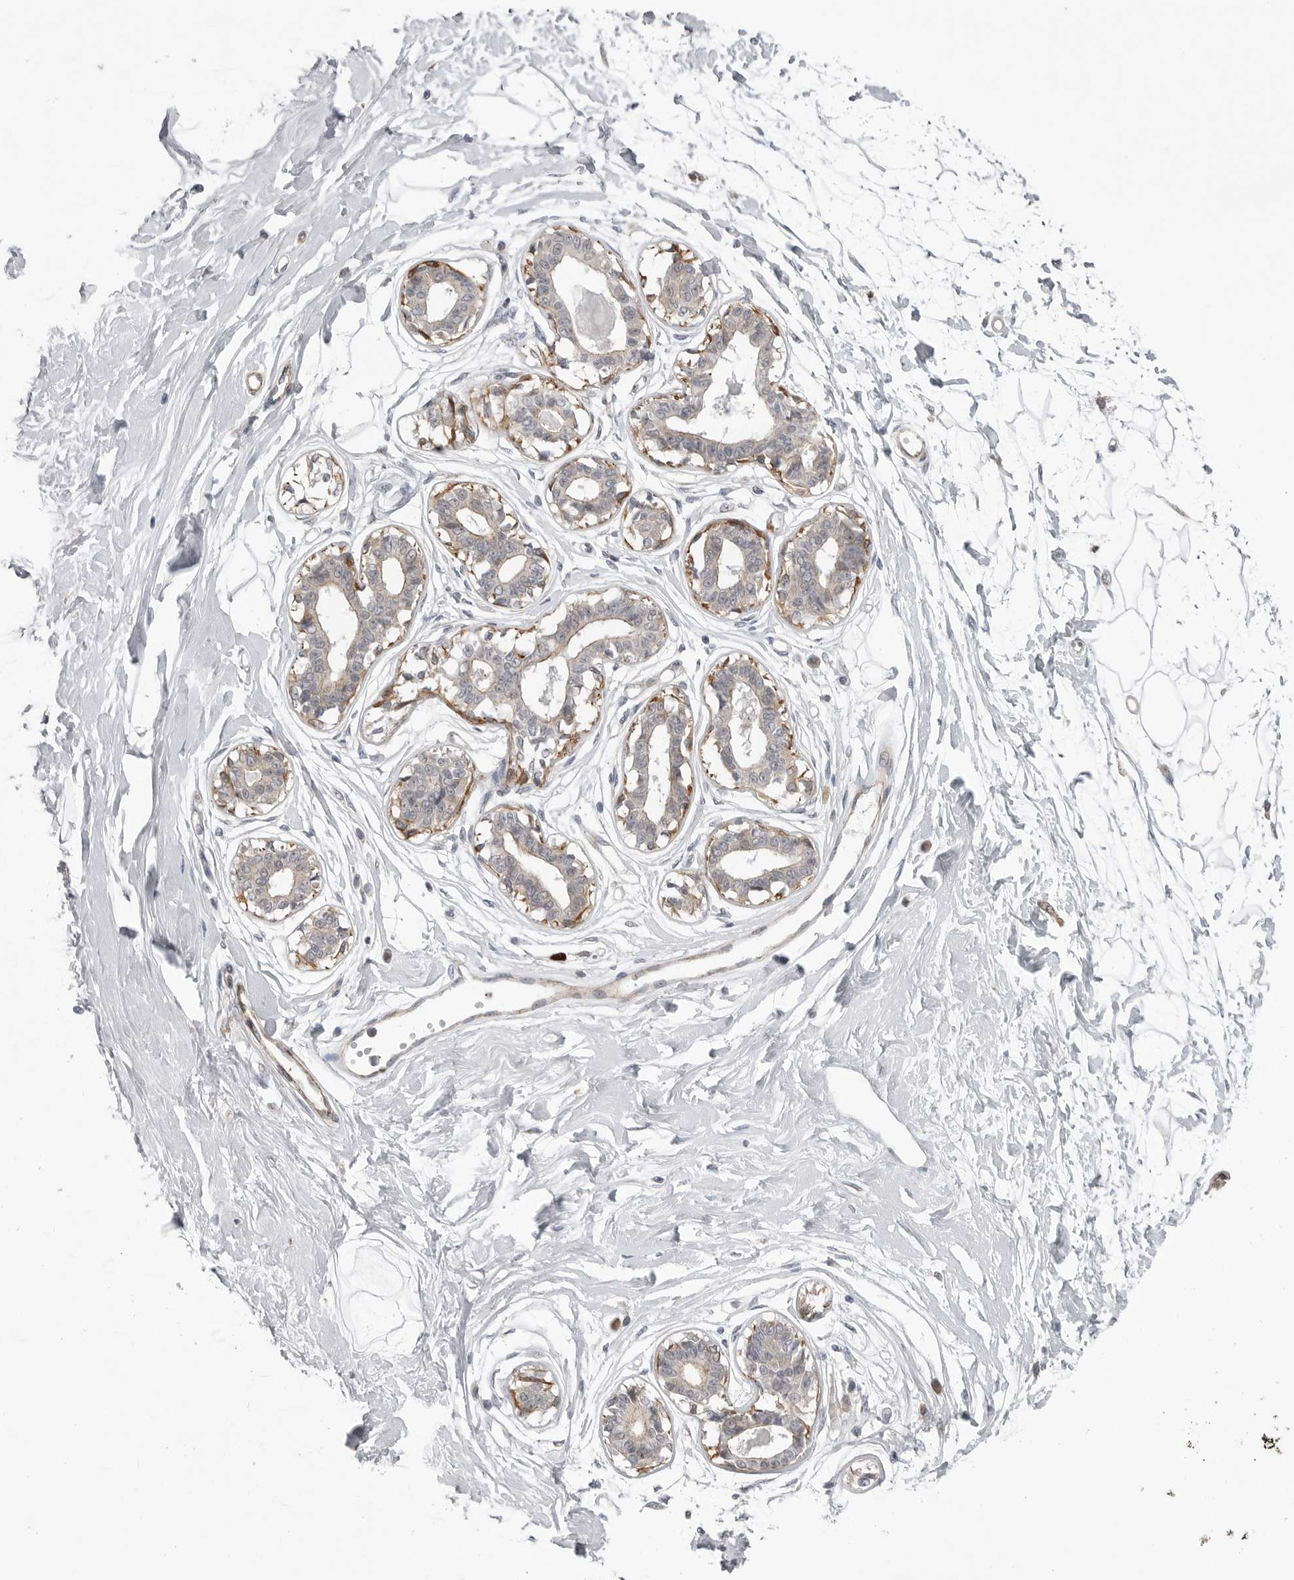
{"staining": {"intensity": "negative", "quantity": "none", "location": "none"}, "tissue": "breast", "cell_type": "Adipocytes", "image_type": "normal", "snomed": [{"axis": "morphology", "description": "Normal tissue, NOS"}, {"axis": "topography", "description": "Breast"}], "caption": "Image shows no significant protein expression in adipocytes of unremarkable breast. Nuclei are stained in blue.", "gene": "SCP2", "patient": {"sex": "female", "age": 45}}